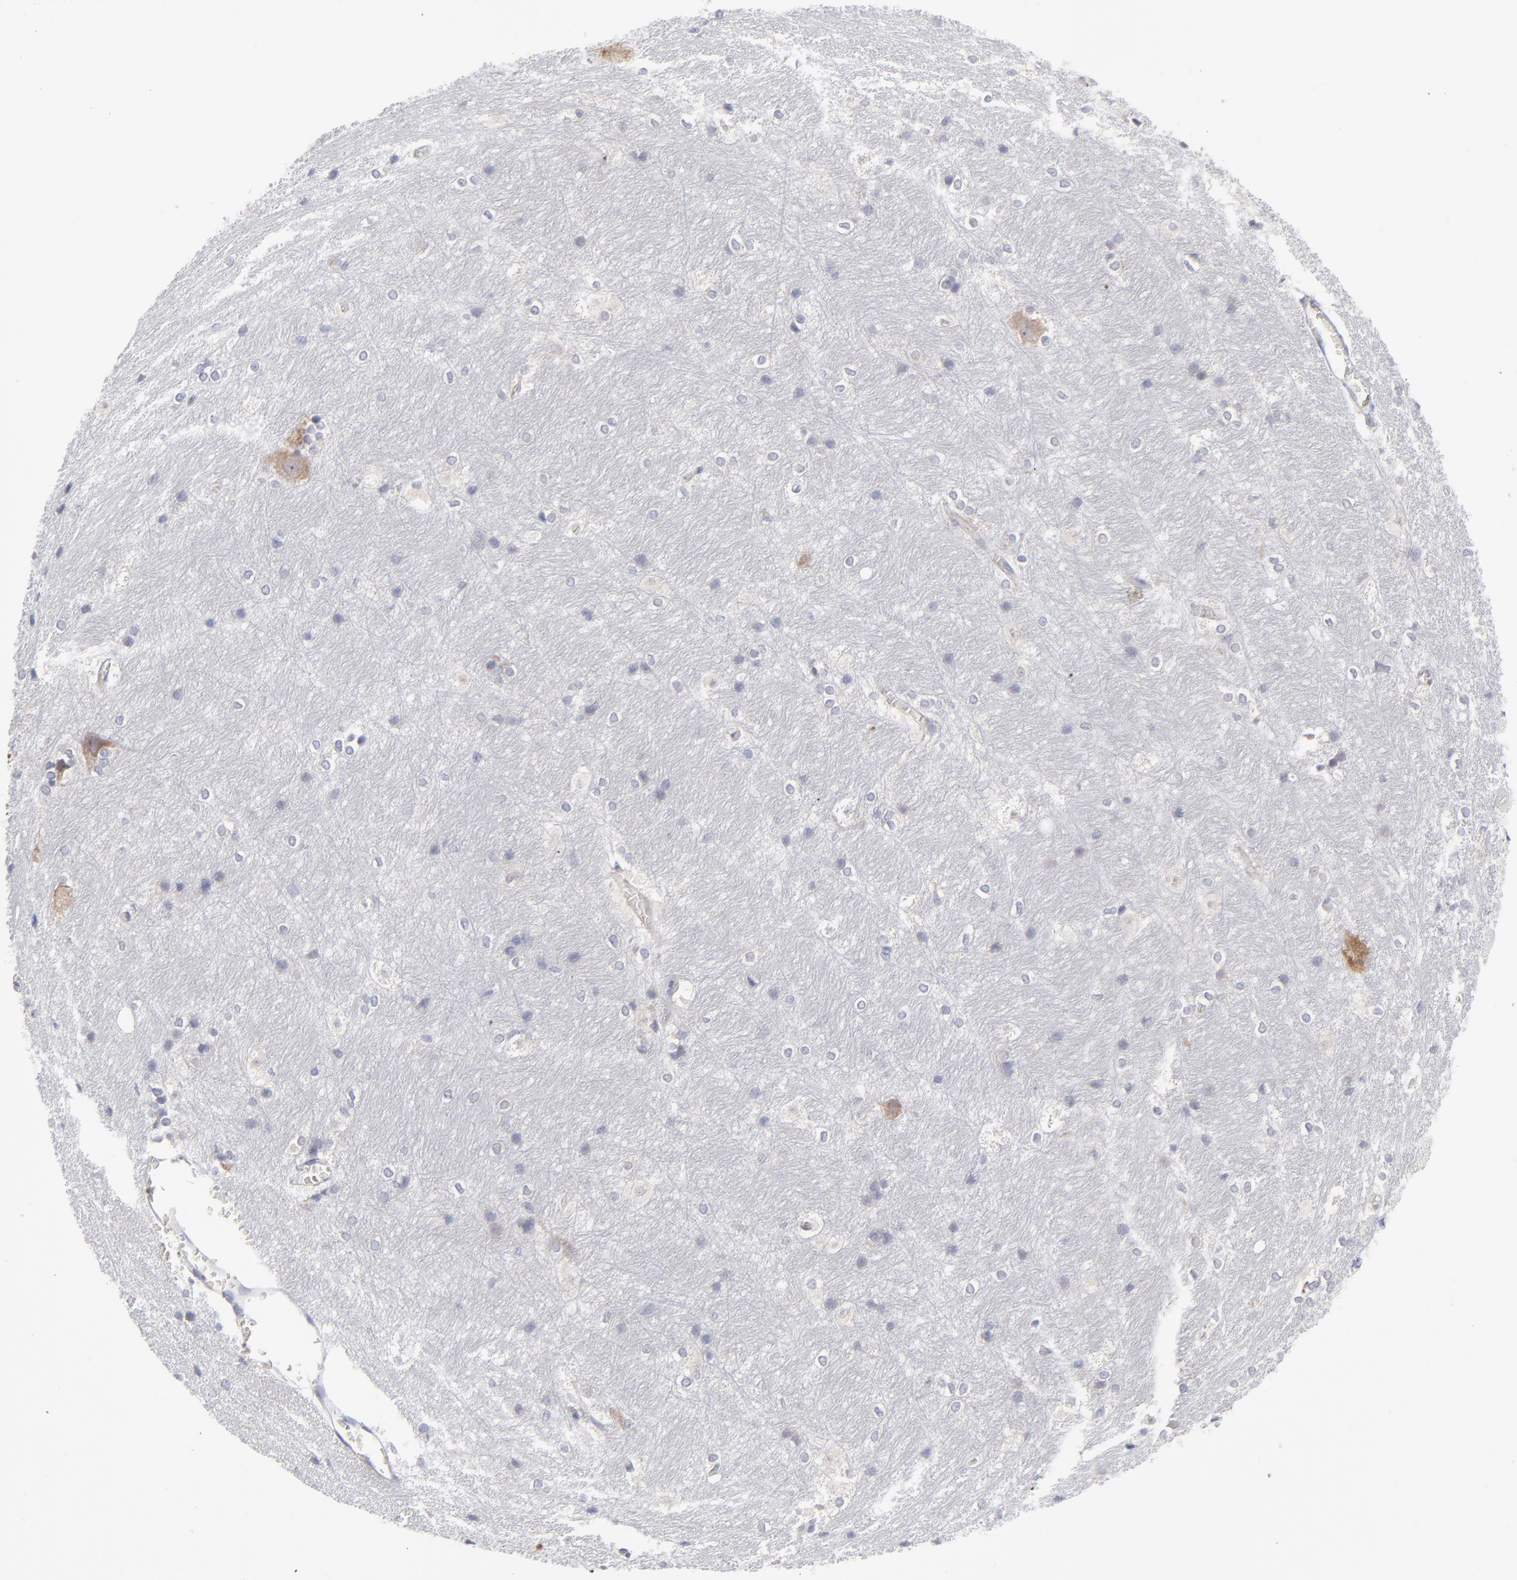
{"staining": {"intensity": "negative", "quantity": "none", "location": "none"}, "tissue": "hippocampus", "cell_type": "Glial cells", "image_type": "normal", "snomed": [{"axis": "morphology", "description": "Normal tissue, NOS"}, {"axis": "topography", "description": "Hippocampus"}], "caption": "Immunohistochemistry photomicrograph of unremarkable hippocampus: human hippocampus stained with DAB (3,3'-diaminobenzidine) displays no significant protein expression in glial cells.", "gene": "RPS24", "patient": {"sex": "female", "age": 19}}